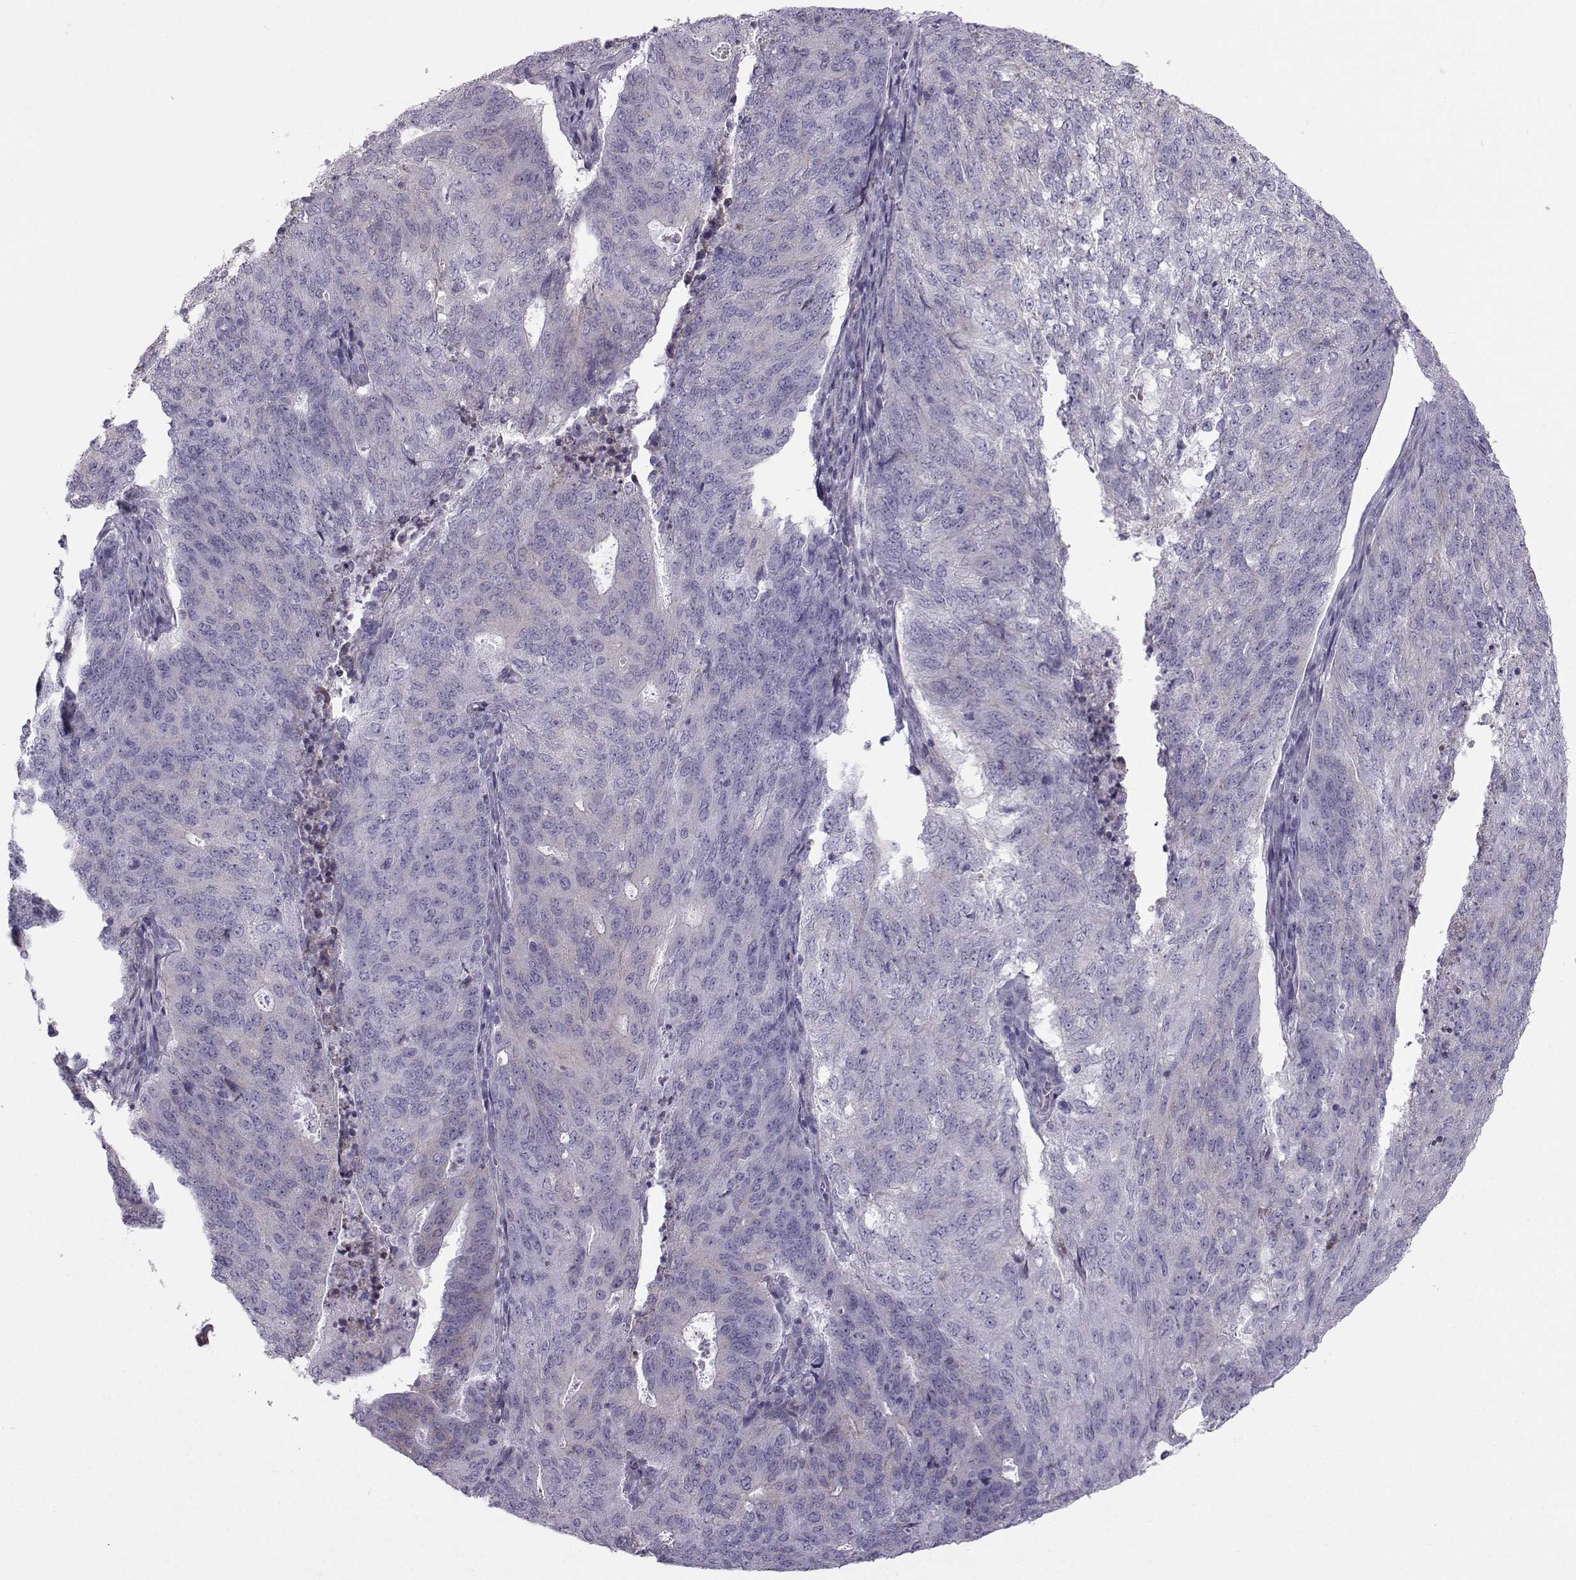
{"staining": {"intensity": "negative", "quantity": "none", "location": "none"}, "tissue": "endometrial cancer", "cell_type": "Tumor cells", "image_type": "cancer", "snomed": [{"axis": "morphology", "description": "Adenocarcinoma, NOS"}, {"axis": "topography", "description": "Endometrium"}], "caption": "IHC photomicrograph of endometrial cancer (adenocarcinoma) stained for a protein (brown), which displays no staining in tumor cells.", "gene": "DMRT3", "patient": {"sex": "female", "age": 82}}